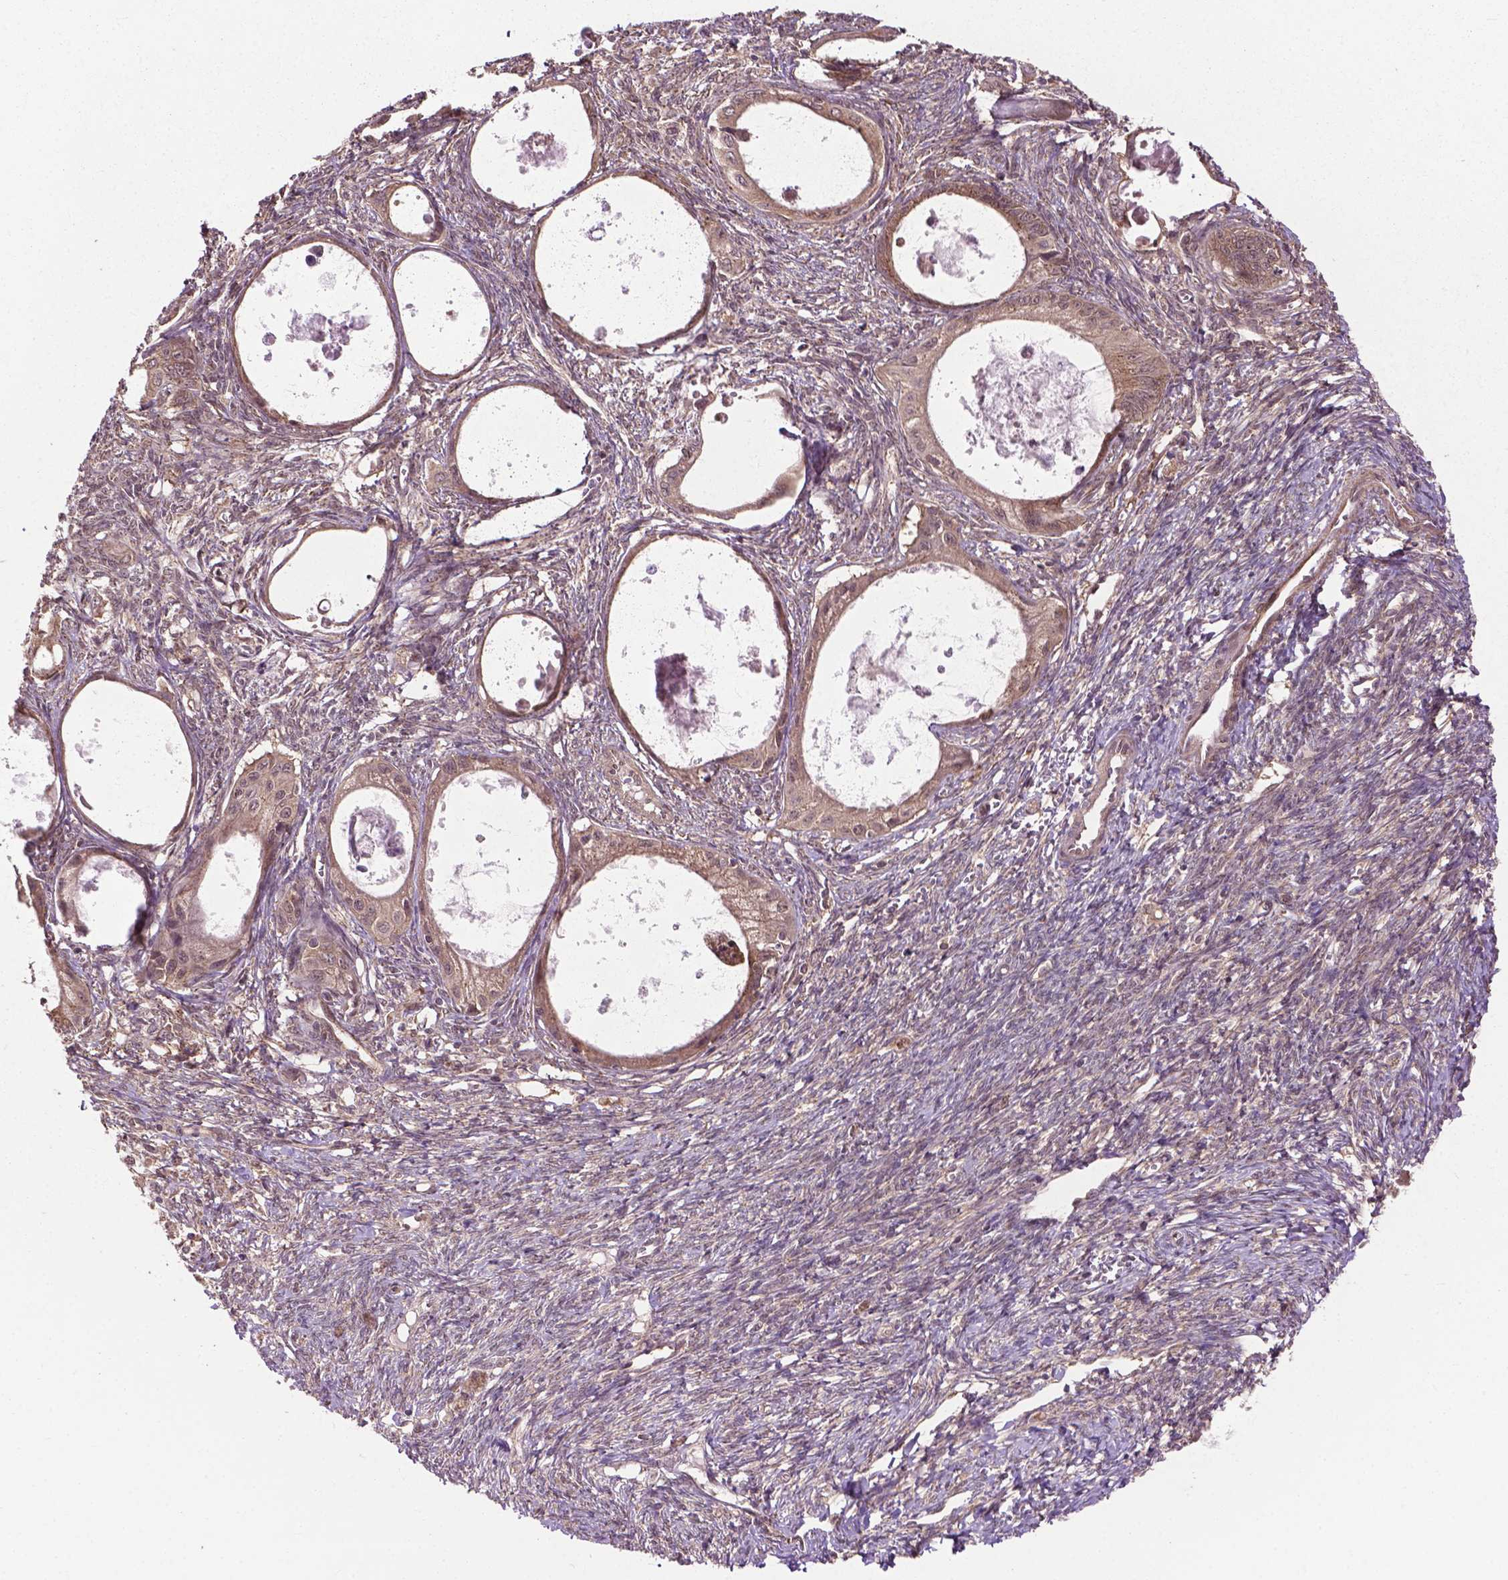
{"staining": {"intensity": "weak", "quantity": ">75%", "location": "cytoplasmic/membranous"}, "tissue": "ovarian cancer", "cell_type": "Tumor cells", "image_type": "cancer", "snomed": [{"axis": "morphology", "description": "Cystadenocarcinoma, mucinous, NOS"}, {"axis": "topography", "description": "Ovary"}], "caption": "The histopathology image shows a brown stain indicating the presence of a protein in the cytoplasmic/membranous of tumor cells in mucinous cystadenocarcinoma (ovarian). The protein of interest is shown in brown color, while the nuclei are stained blue.", "gene": "PPP1CB", "patient": {"sex": "female", "age": 64}}